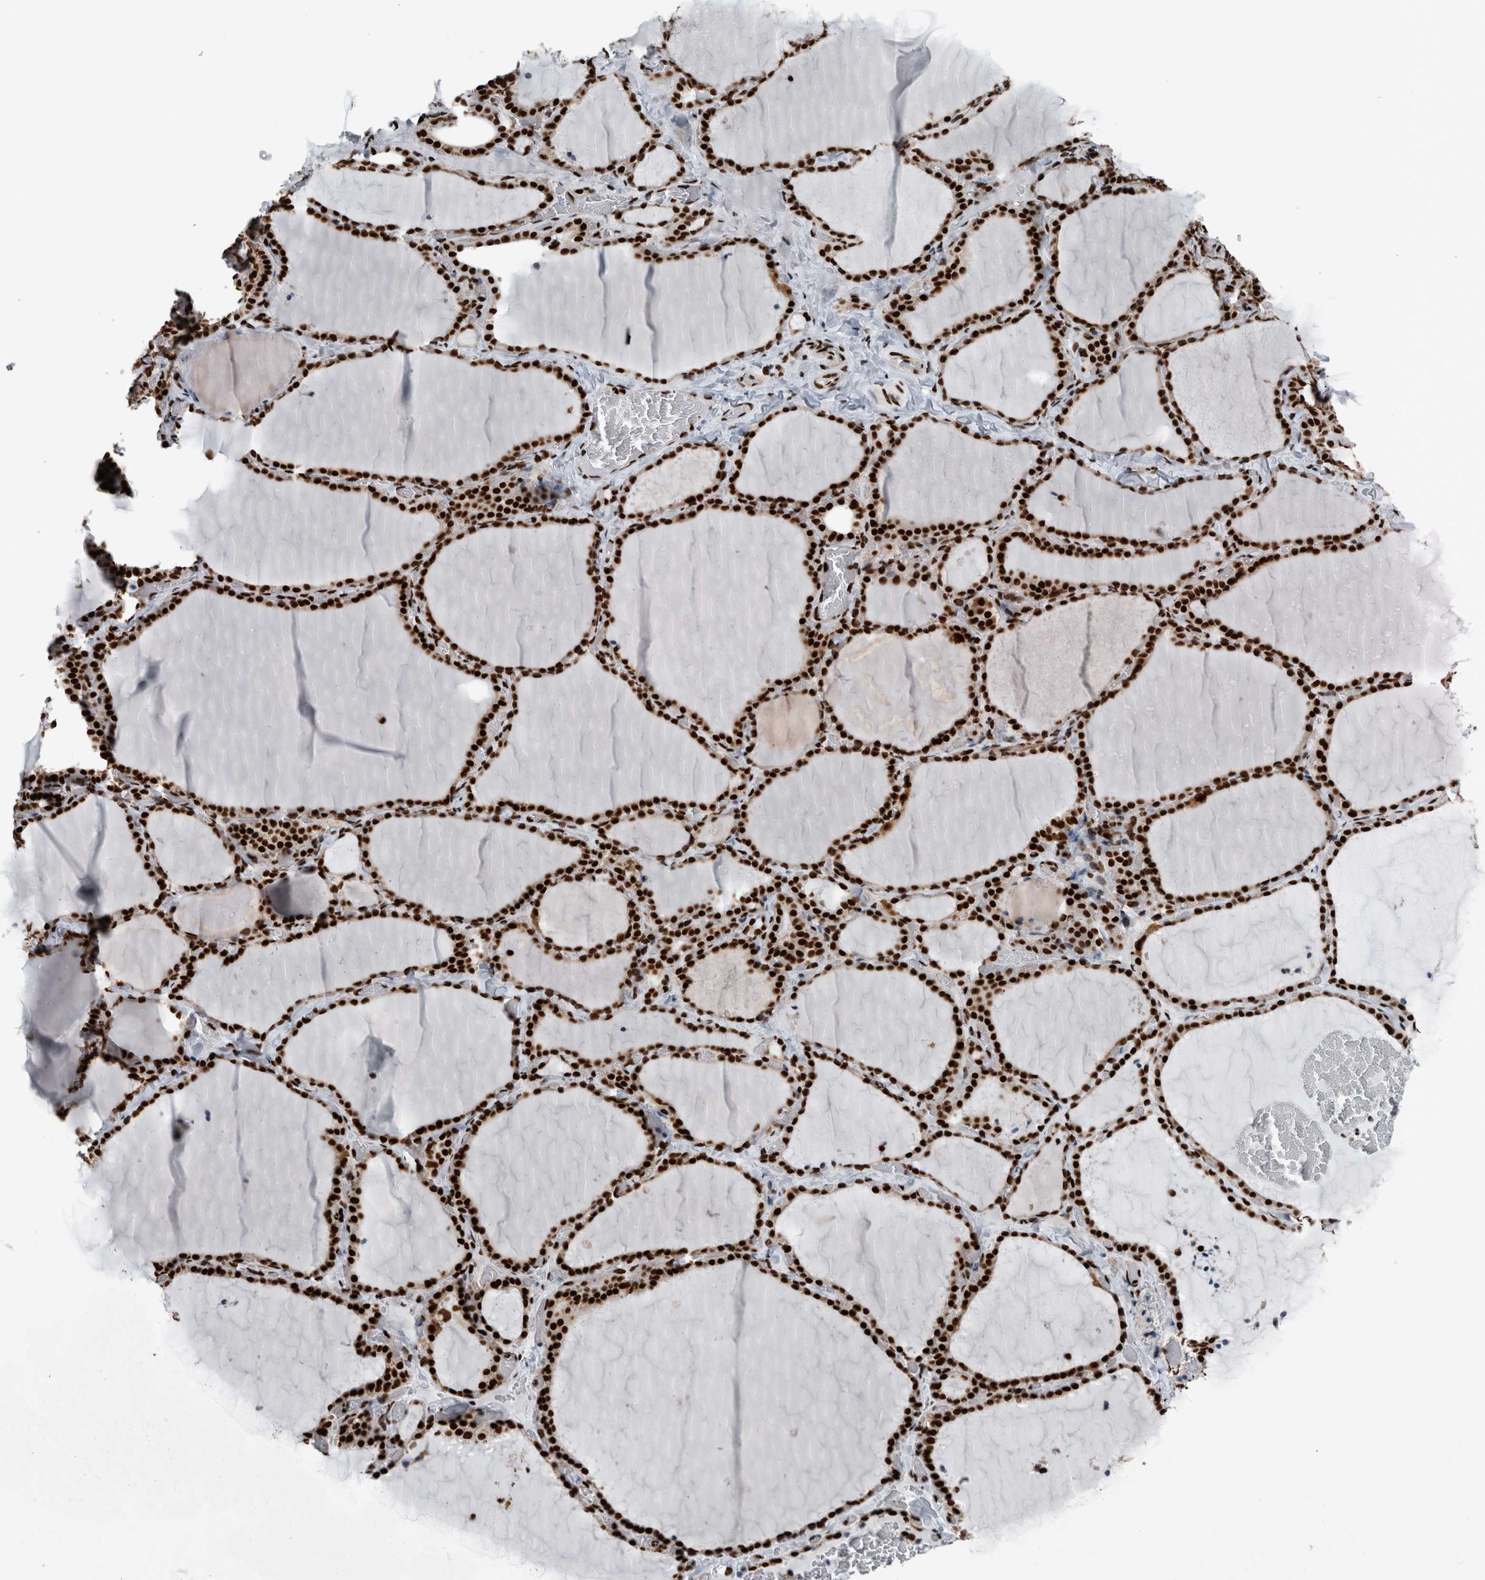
{"staining": {"intensity": "strong", "quantity": ">75%", "location": "nuclear"}, "tissue": "thyroid gland", "cell_type": "Glandular cells", "image_type": "normal", "snomed": [{"axis": "morphology", "description": "Normal tissue, NOS"}, {"axis": "topography", "description": "Thyroid gland"}], "caption": "Immunohistochemistry (IHC) (DAB (3,3'-diaminobenzidine)) staining of unremarkable thyroid gland reveals strong nuclear protein staining in approximately >75% of glandular cells.", "gene": "DNMT3A", "patient": {"sex": "female", "age": 22}}